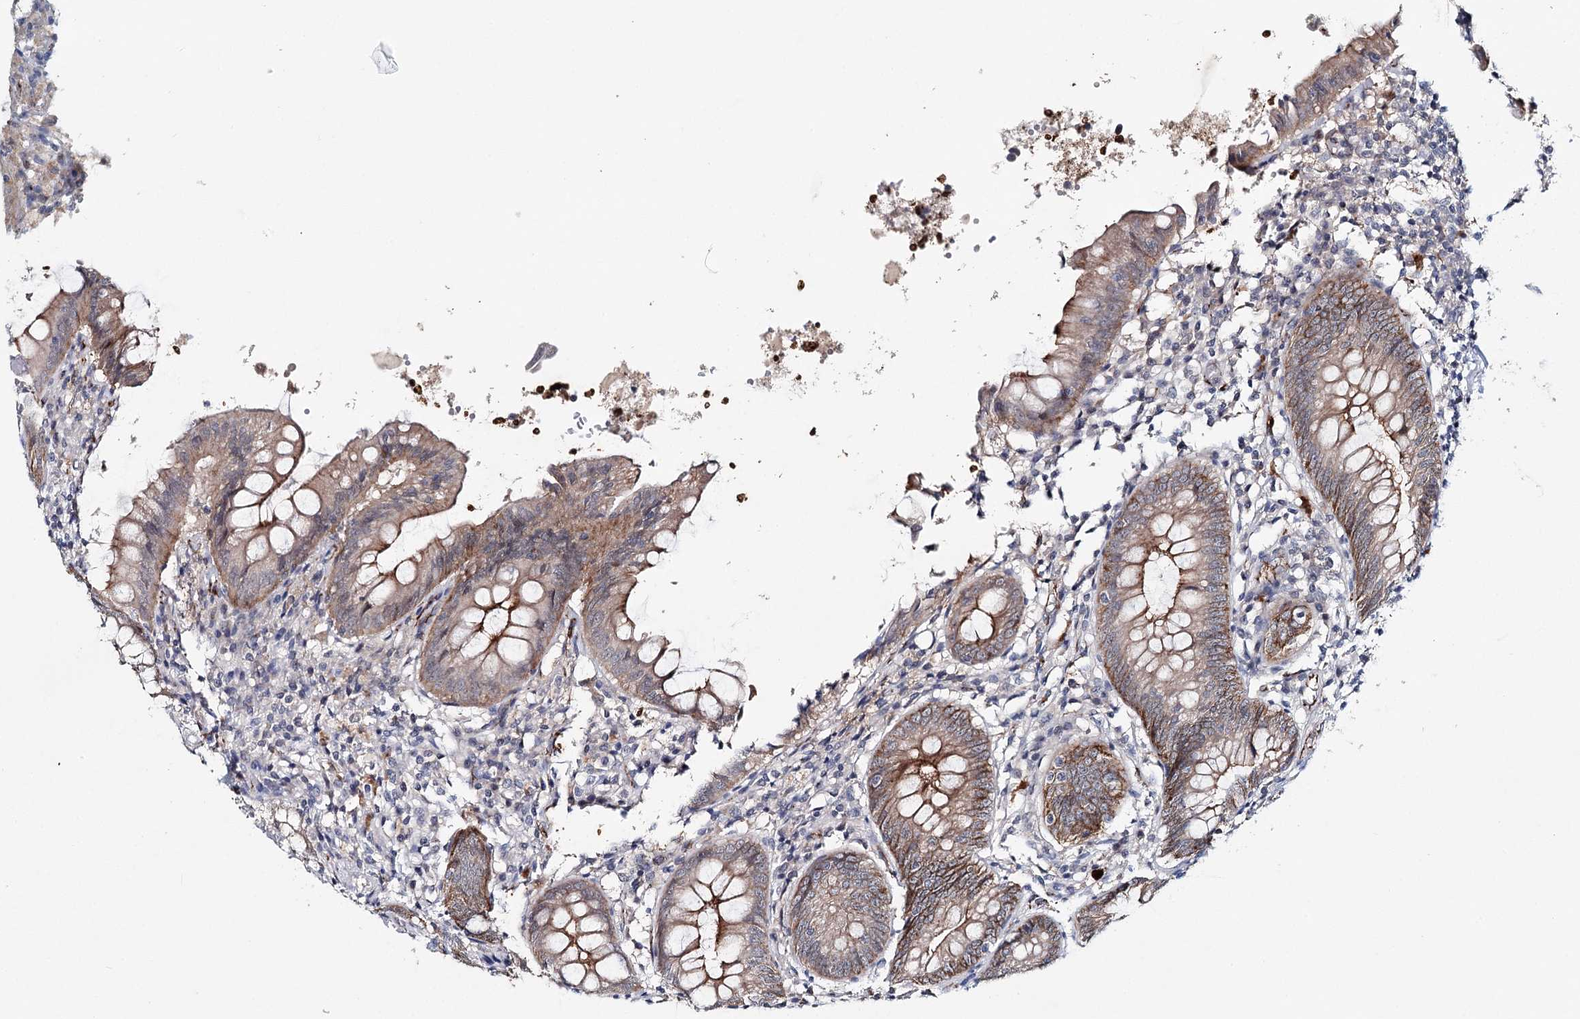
{"staining": {"intensity": "moderate", "quantity": ">75%", "location": "cytoplasmic/membranous"}, "tissue": "appendix", "cell_type": "Glandular cells", "image_type": "normal", "snomed": [{"axis": "morphology", "description": "Normal tissue, NOS"}, {"axis": "topography", "description": "Appendix"}], "caption": "This is a histology image of IHC staining of normal appendix, which shows moderate staining in the cytoplasmic/membranous of glandular cells.", "gene": "PKP4", "patient": {"sex": "female", "age": 54}}